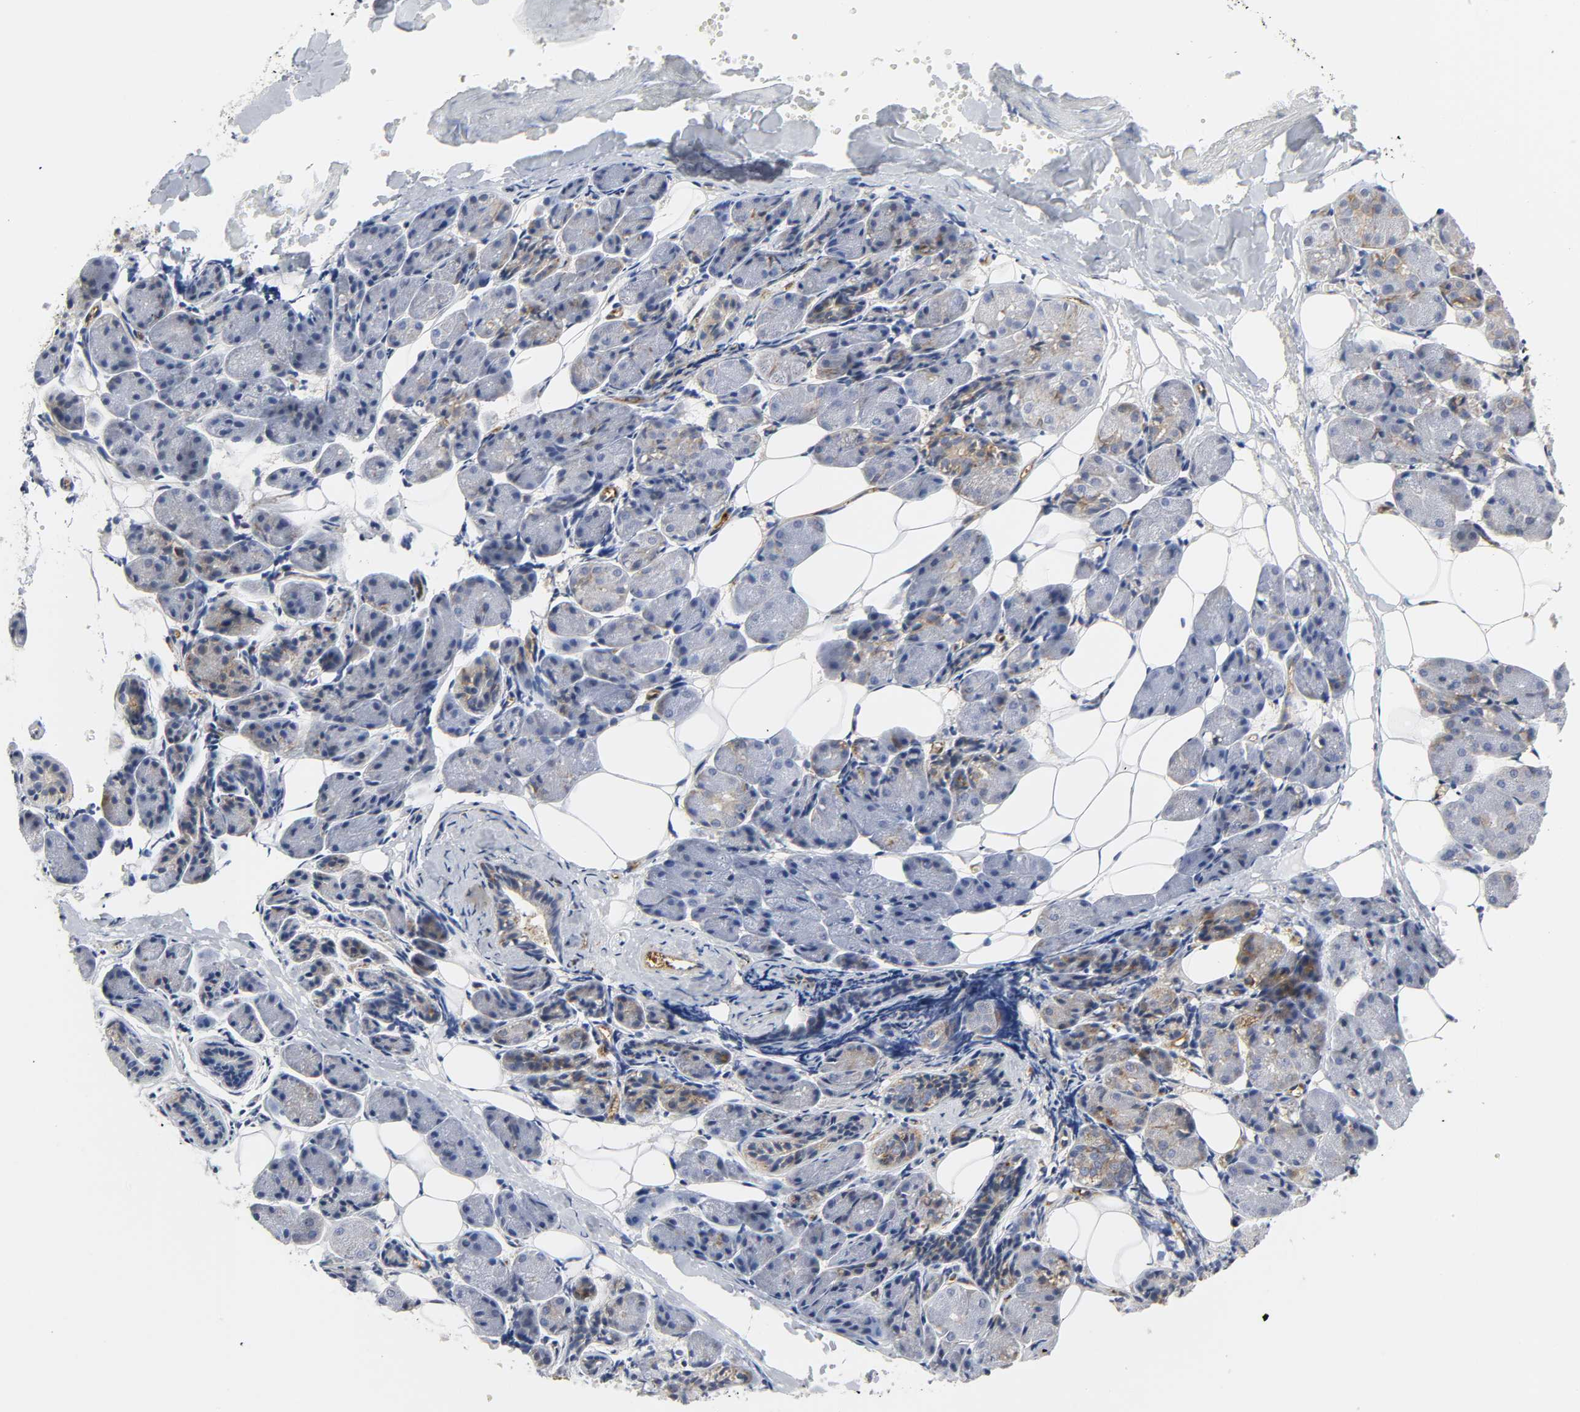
{"staining": {"intensity": "moderate", "quantity": ">75%", "location": "cytoplasmic/membranous"}, "tissue": "salivary gland", "cell_type": "Glandular cells", "image_type": "normal", "snomed": [{"axis": "morphology", "description": "Normal tissue, NOS"}, {"axis": "morphology", "description": "Adenoma, NOS"}, {"axis": "topography", "description": "Salivary gland"}], "caption": "Salivary gland stained with IHC reveals moderate cytoplasmic/membranous expression in about >75% of glandular cells.", "gene": "DOCK1", "patient": {"sex": "female", "age": 32}}